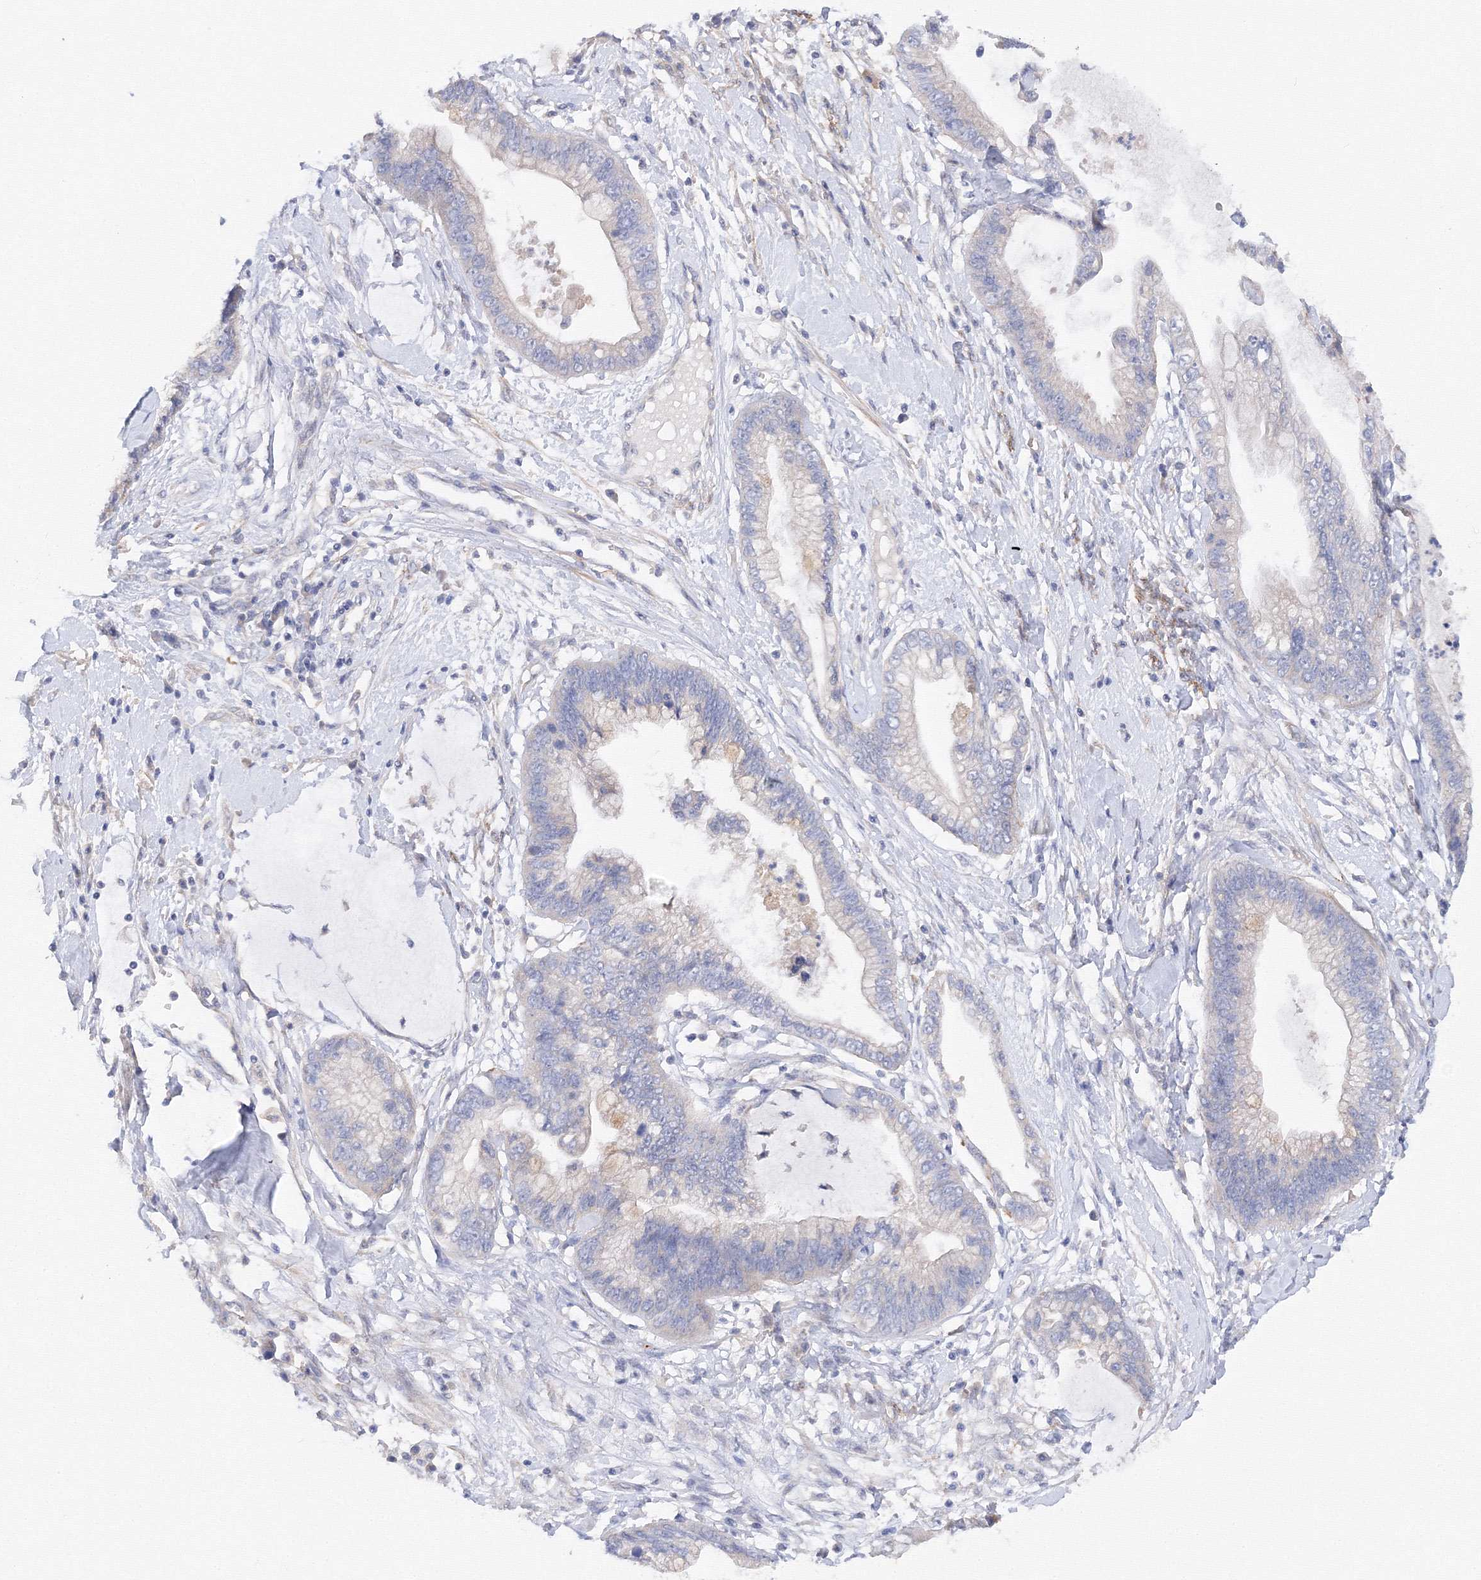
{"staining": {"intensity": "negative", "quantity": "none", "location": "none"}, "tissue": "cervical cancer", "cell_type": "Tumor cells", "image_type": "cancer", "snomed": [{"axis": "morphology", "description": "Adenocarcinoma, NOS"}, {"axis": "topography", "description": "Cervix"}], "caption": "Micrograph shows no protein positivity in tumor cells of adenocarcinoma (cervical) tissue. (Stains: DAB IHC with hematoxylin counter stain, Microscopy: brightfield microscopy at high magnification).", "gene": "DIS3L2", "patient": {"sex": "female", "age": 44}}